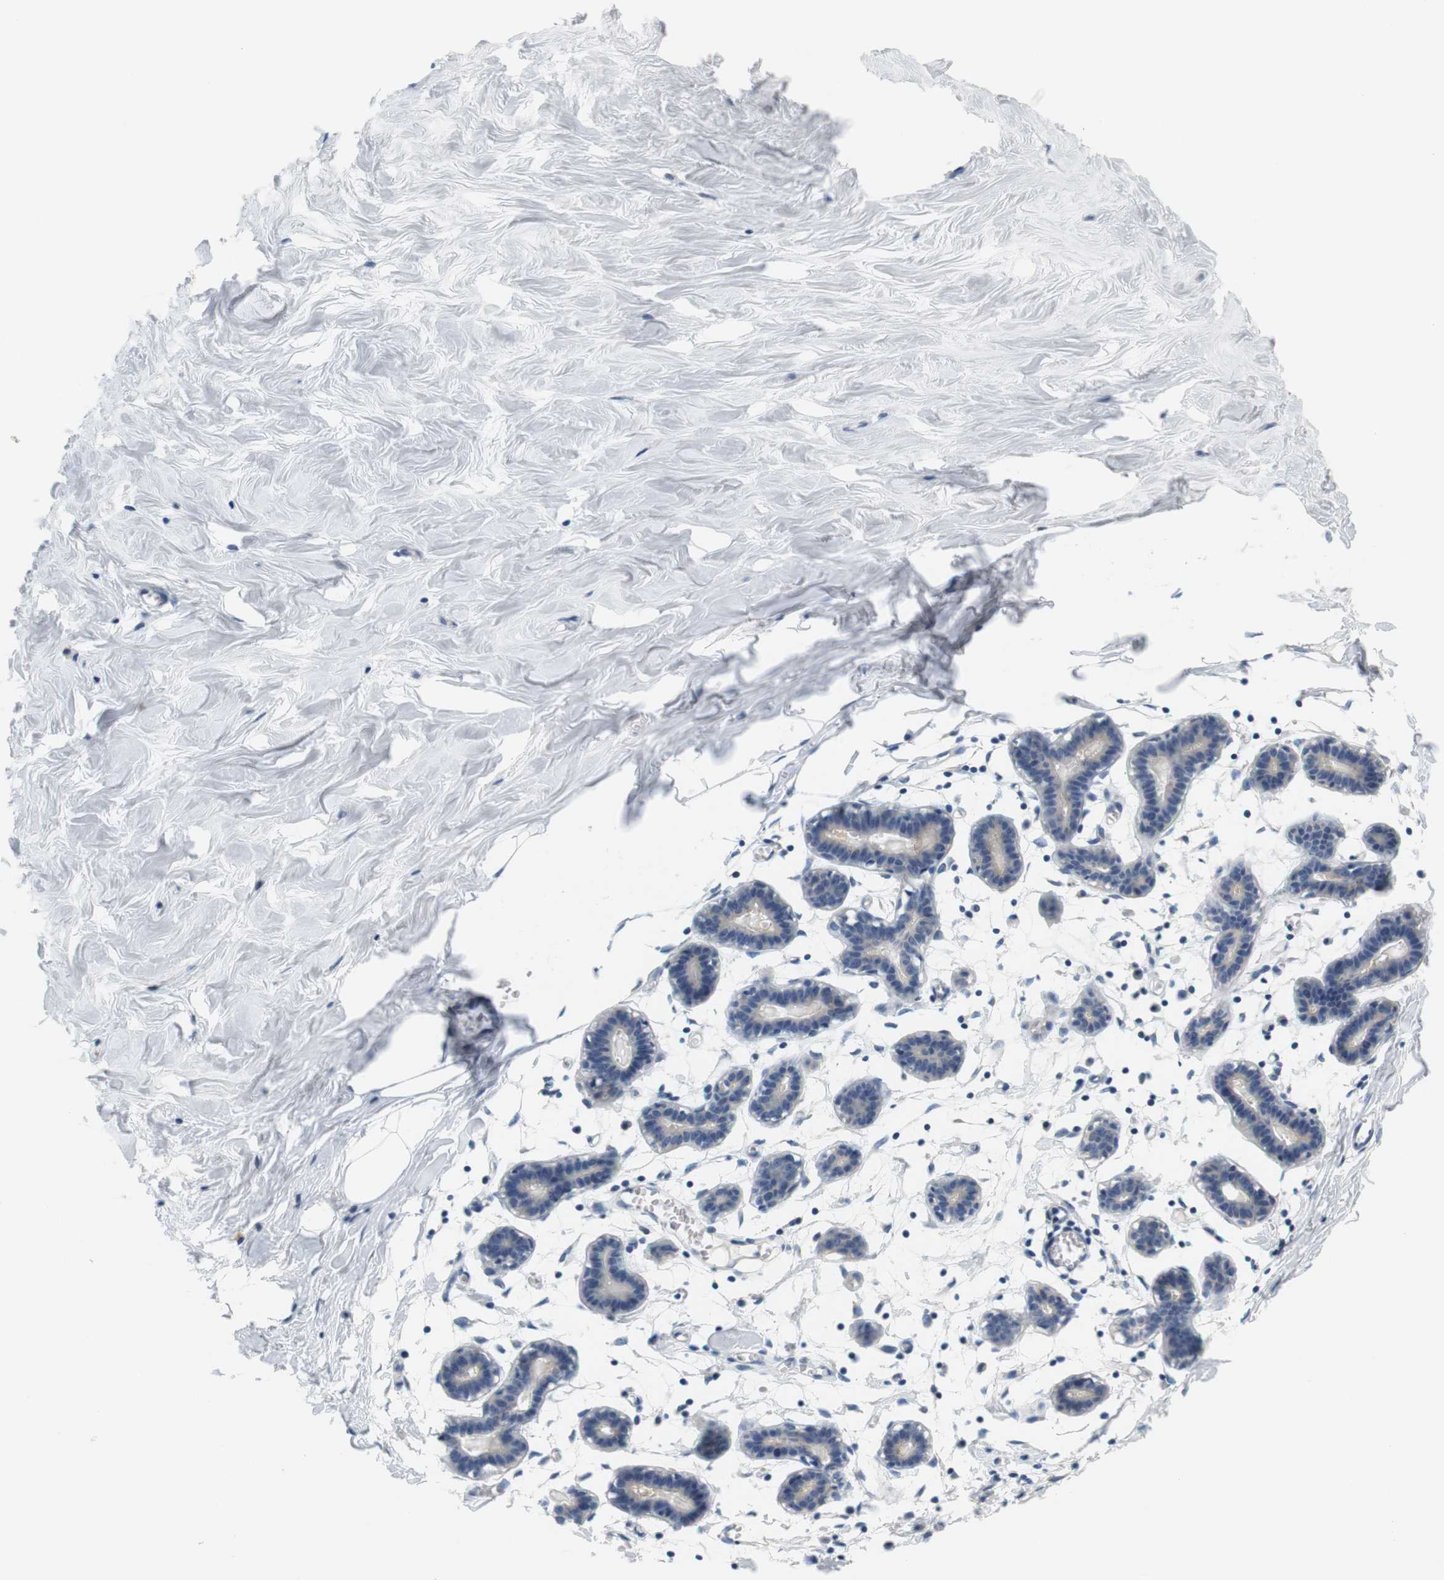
{"staining": {"intensity": "negative", "quantity": "none", "location": "none"}, "tissue": "breast", "cell_type": "Adipocytes", "image_type": "normal", "snomed": [{"axis": "morphology", "description": "Normal tissue, NOS"}, {"axis": "topography", "description": "Breast"}], "caption": "Immunohistochemistry (IHC) of benign breast shows no staining in adipocytes. (Brightfield microscopy of DAB immunohistochemistry at high magnification).", "gene": "LRRK2", "patient": {"sex": "female", "age": 27}}